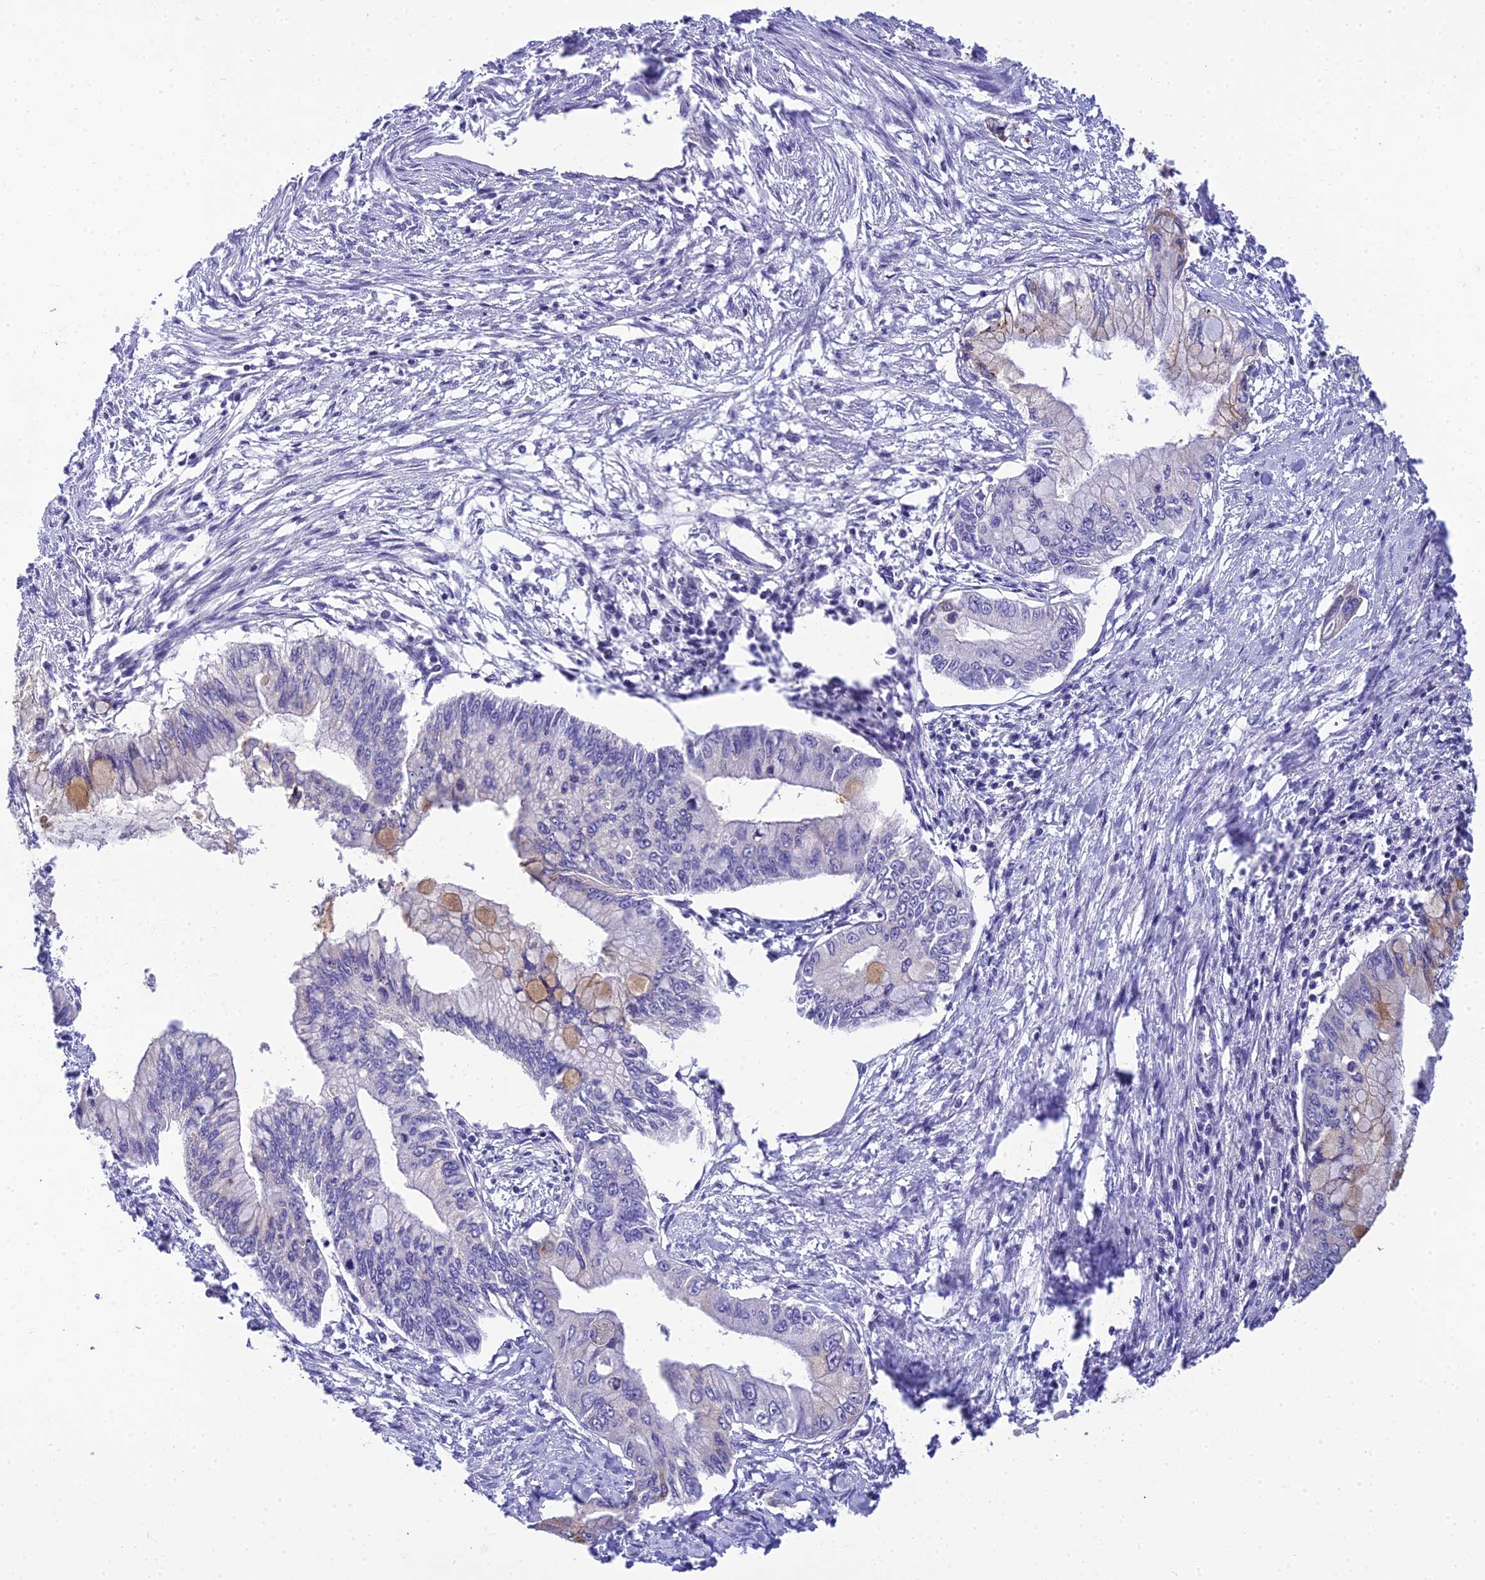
{"staining": {"intensity": "moderate", "quantity": "<25%", "location": "cytoplasmic/membranous"}, "tissue": "pancreatic cancer", "cell_type": "Tumor cells", "image_type": "cancer", "snomed": [{"axis": "morphology", "description": "Adenocarcinoma, NOS"}, {"axis": "topography", "description": "Pancreas"}], "caption": "A low amount of moderate cytoplasmic/membranous positivity is appreciated in approximately <25% of tumor cells in pancreatic cancer tissue.", "gene": "ZMIZ1", "patient": {"sex": "male", "age": 48}}